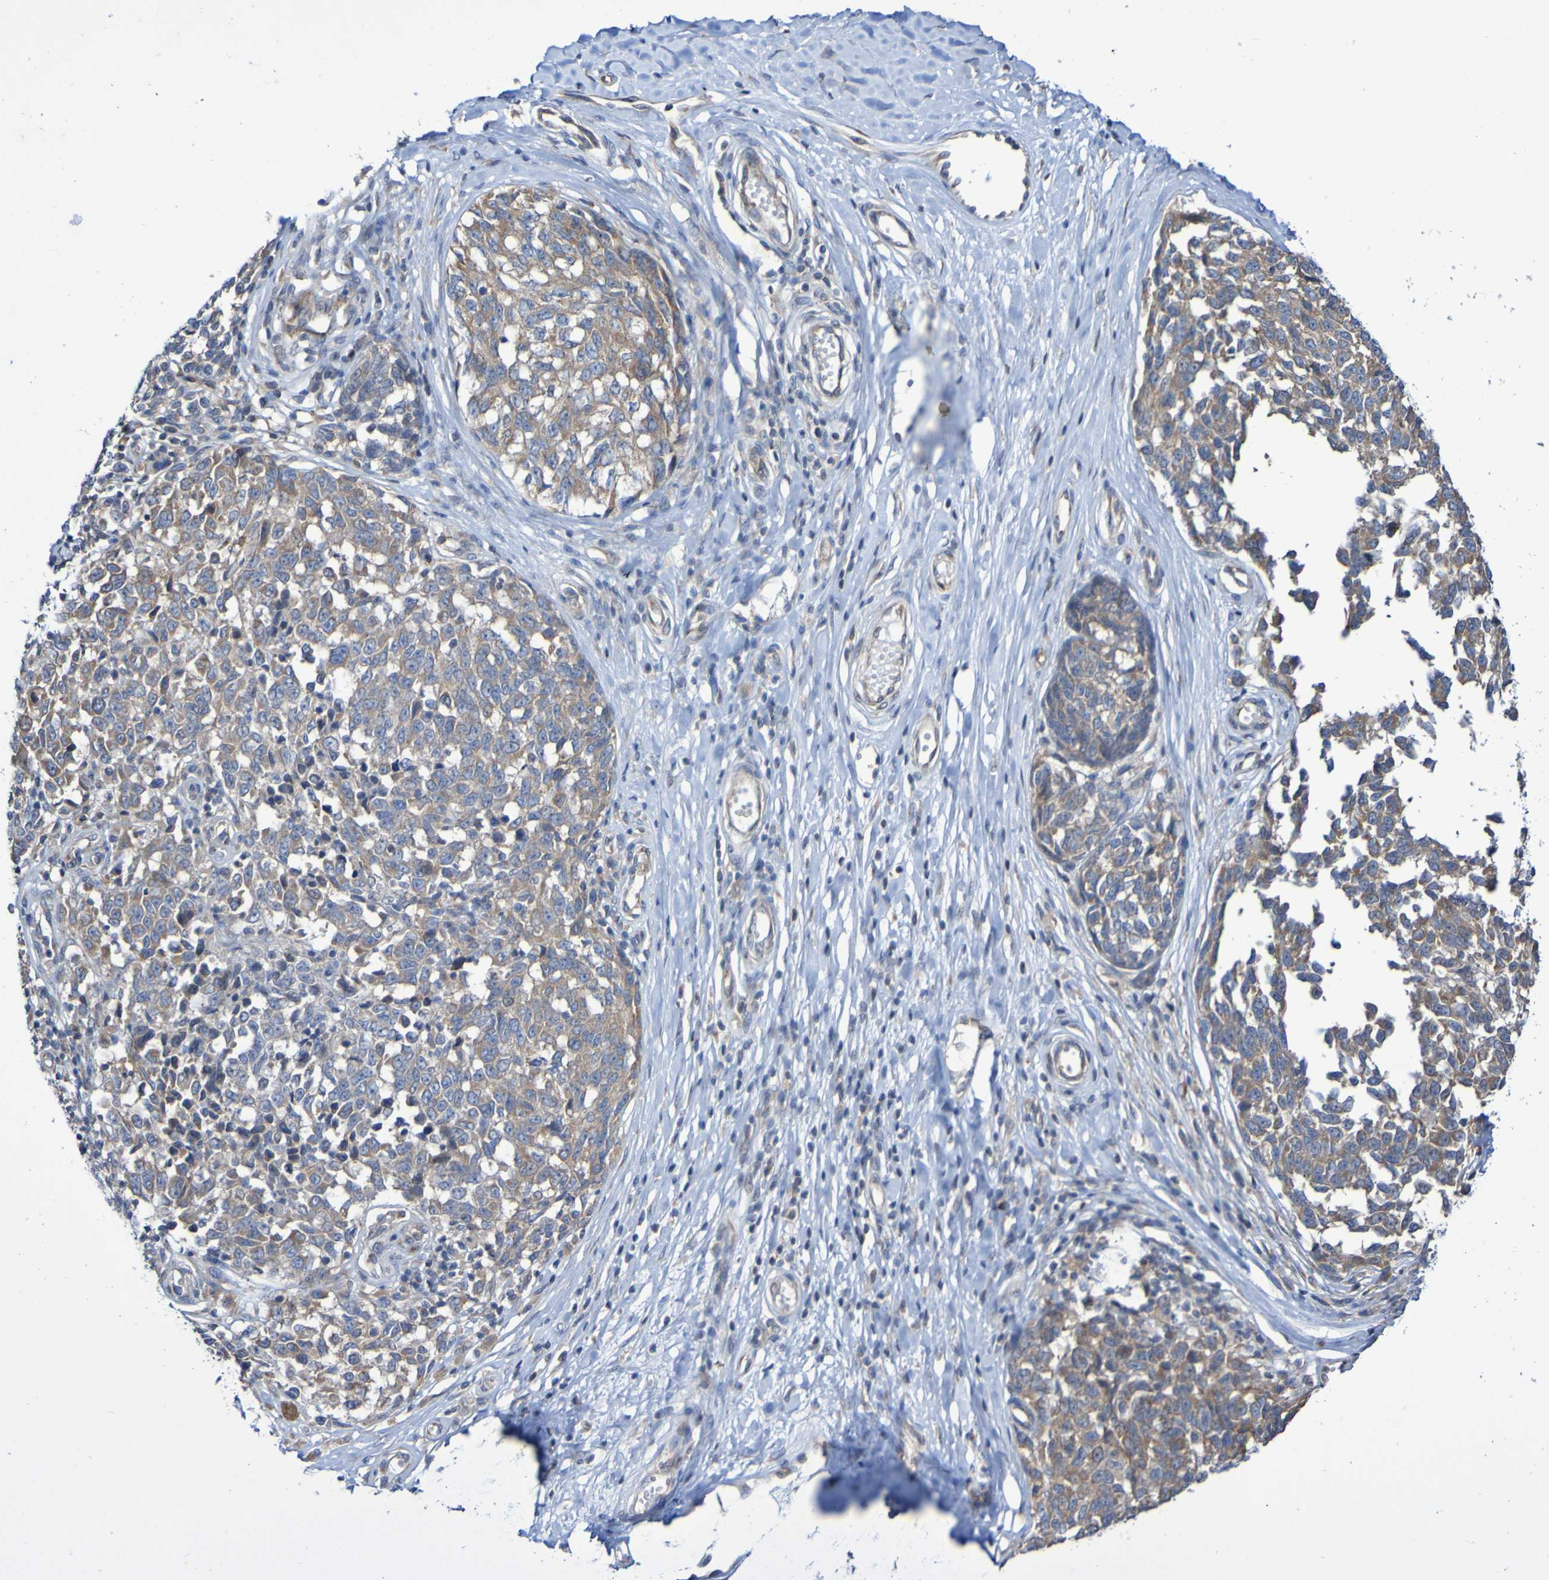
{"staining": {"intensity": "weak", "quantity": ">75%", "location": "cytoplasmic/membranous"}, "tissue": "melanoma", "cell_type": "Tumor cells", "image_type": "cancer", "snomed": [{"axis": "morphology", "description": "Malignant melanoma, NOS"}, {"axis": "topography", "description": "Skin"}], "caption": "There is low levels of weak cytoplasmic/membranous staining in tumor cells of malignant melanoma, as demonstrated by immunohistochemical staining (brown color).", "gene": "LMBRD2", "patient": {"sex": "female", "age": 64}}